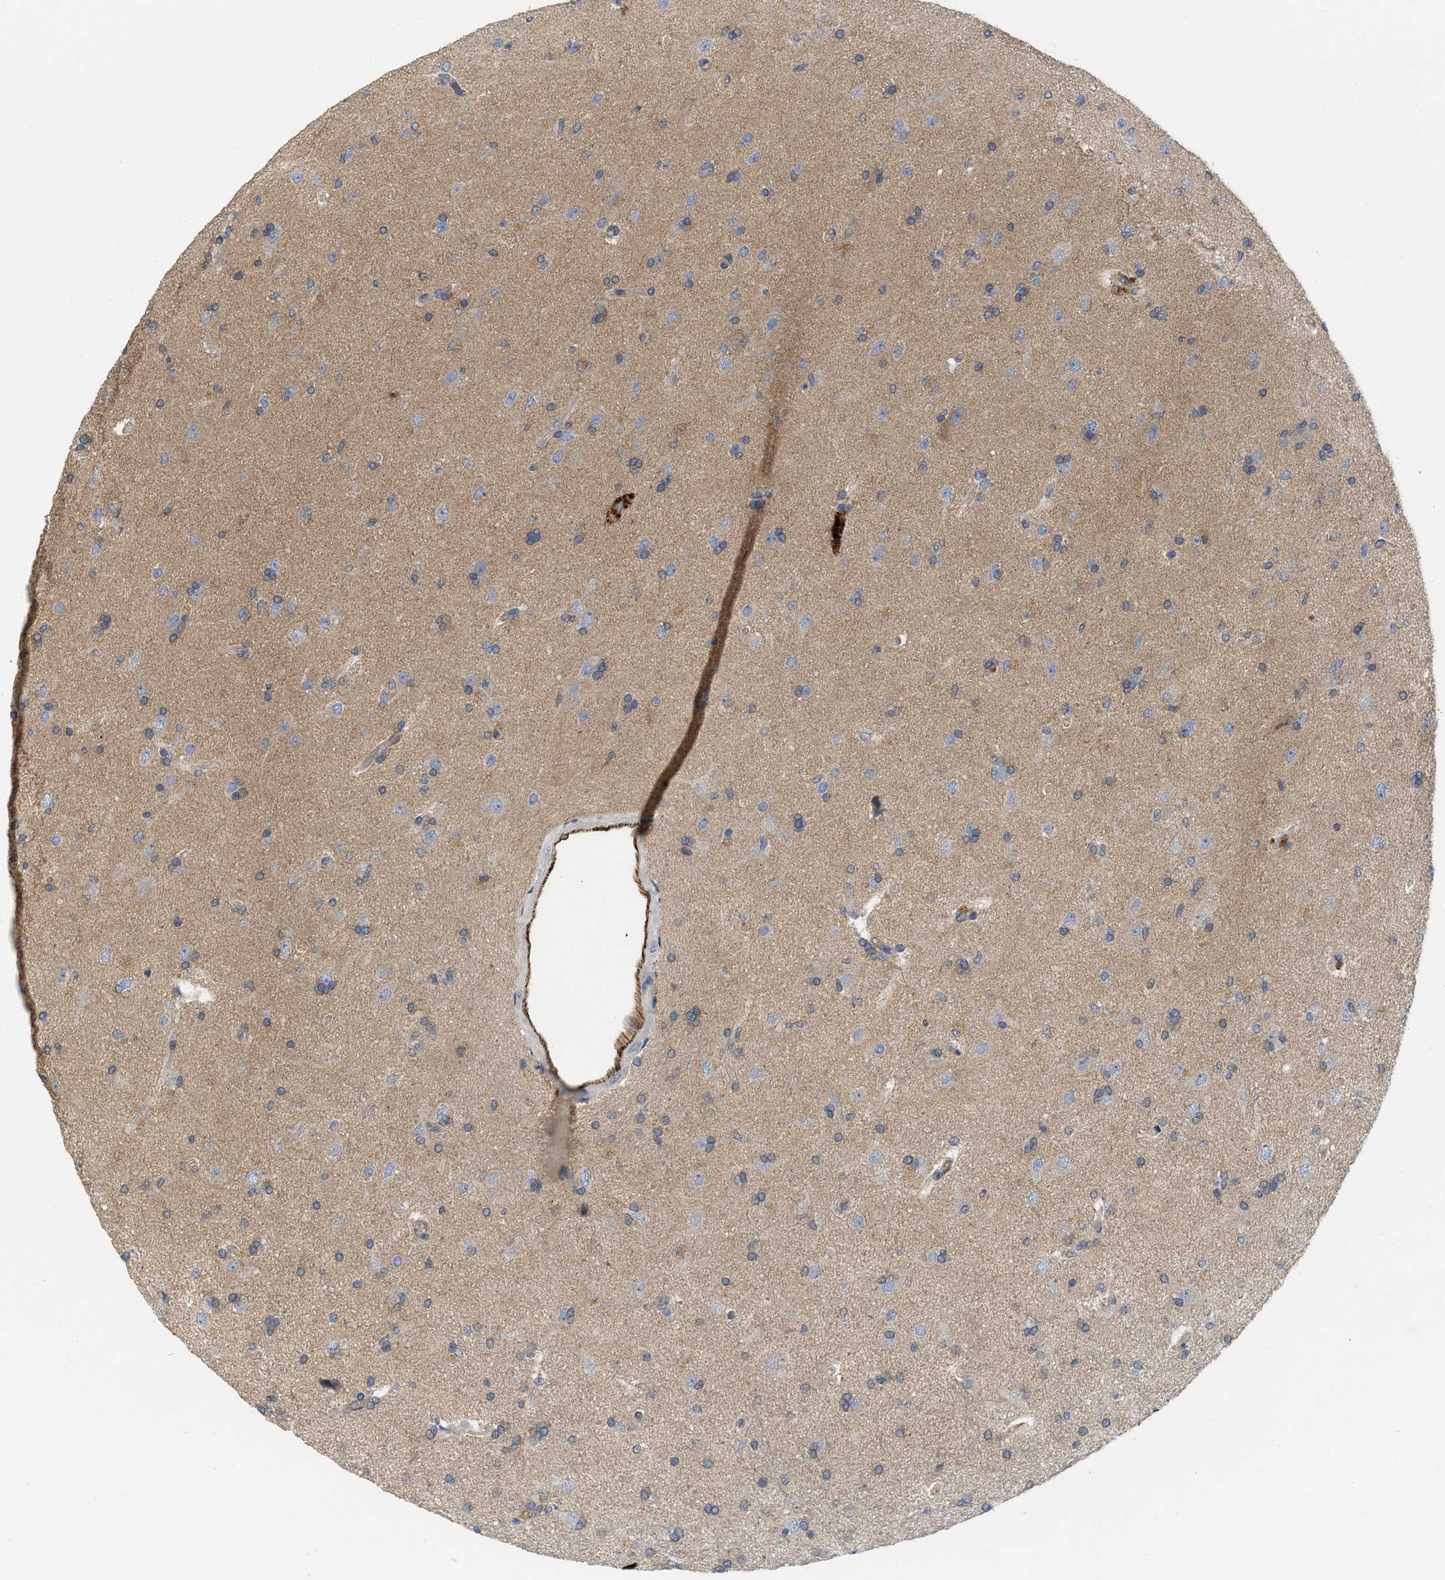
{"staining": {"intensity": "negative", "quantity": "none", "location": "none"}, "tissue": "glioma", "cell_type": "Tumor cells", "image_type": "cancer", "snomed": [{"axis": "morphology", "description": "Glioma, malignant, High grade"}, {"axis": "topography", "description": "Brain"}], "caption": "Photomicrograph shows no protein positivity in tumor cells of malignant glioma (high-grade) tissue.", "gene": "NAPEPLD", "patient": {"sex": "male", "age": 72}}